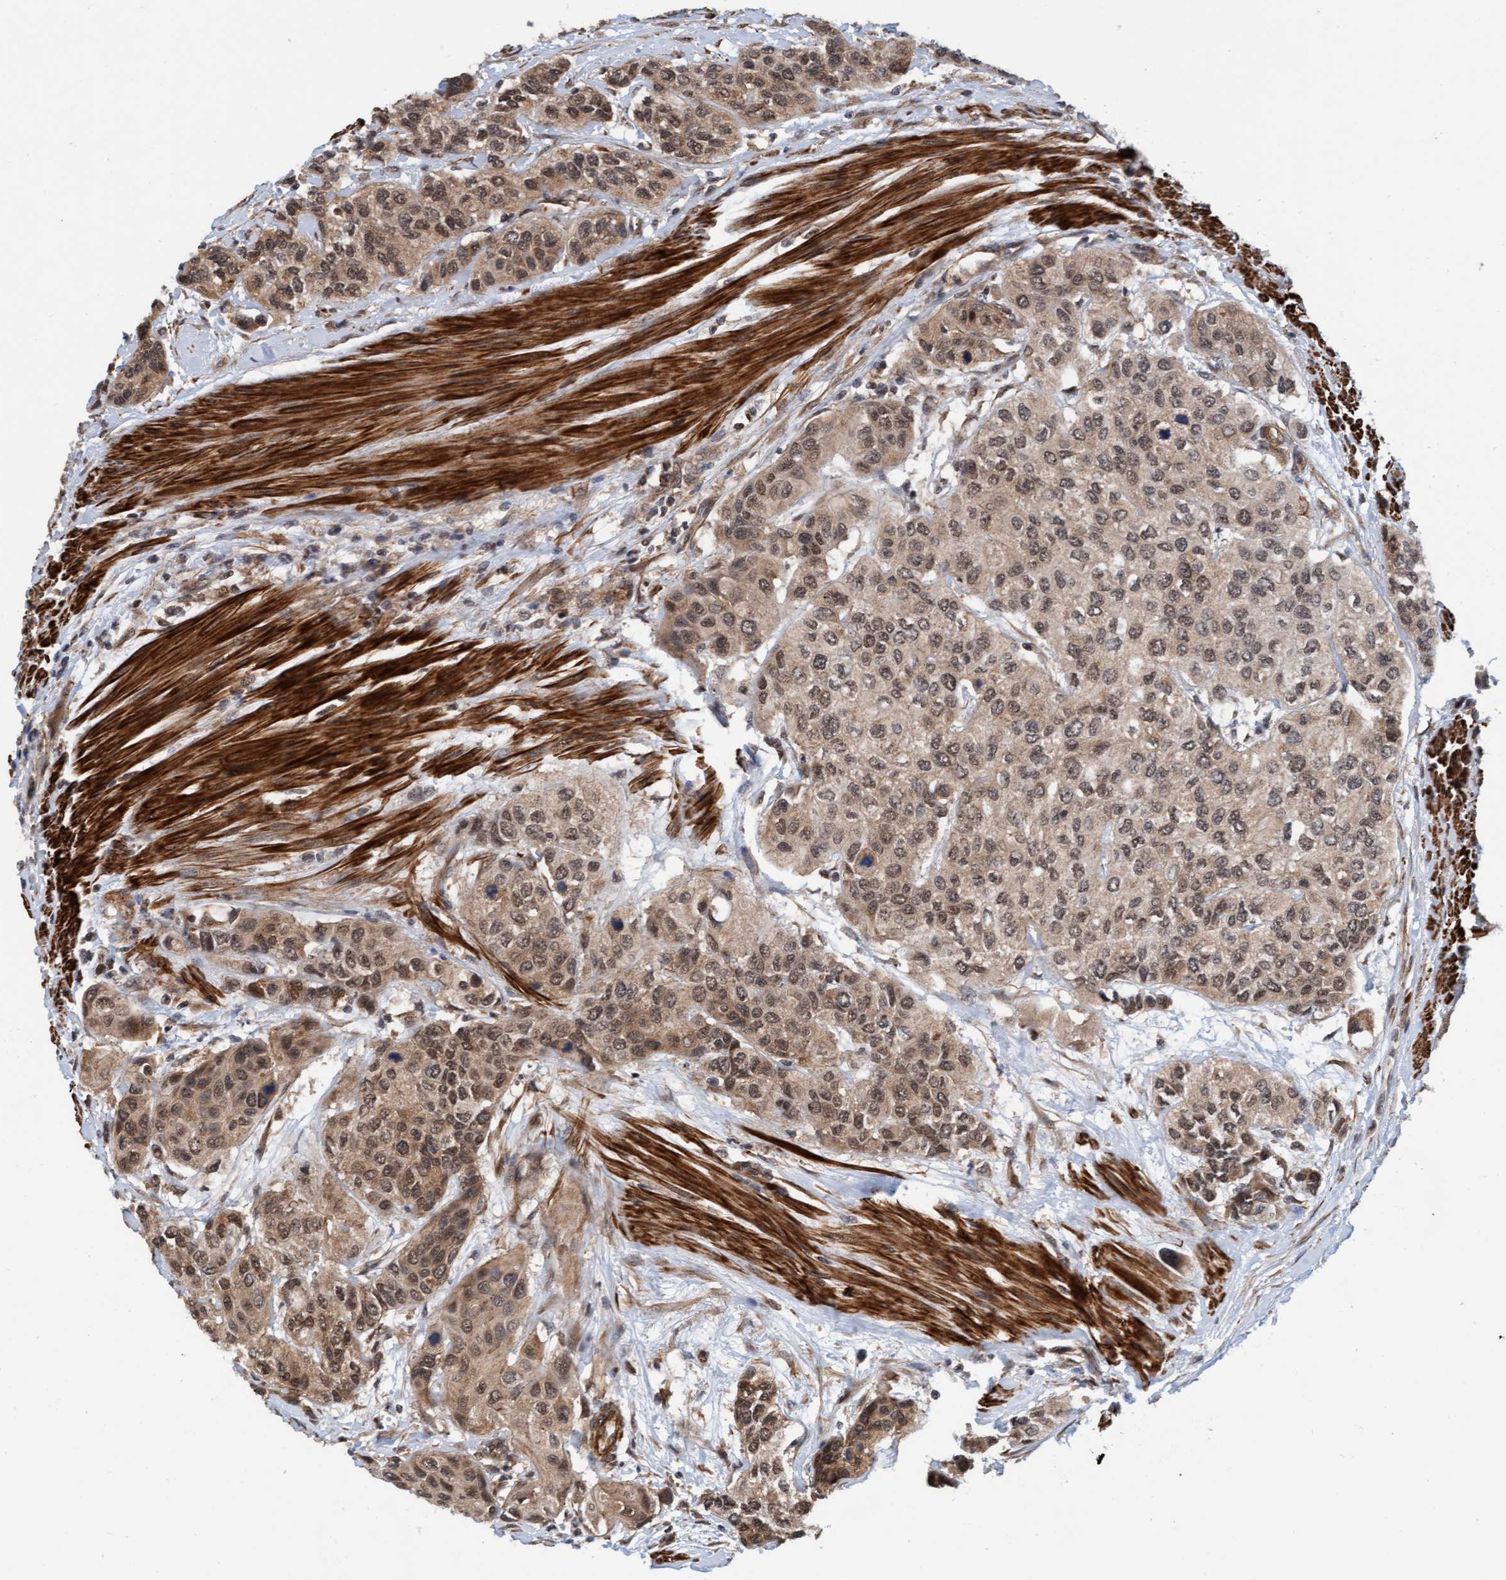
{"staining": {"intensity": "moderate", "quantity": "25%-75%", "location": "cytoplasmic/membranous,nuclear"}, "tissue": "urothelial cancer", "cell_type": "Tumor cells", "image_type": "cancer", "snomed": [{"axis": "morphology", "description": "Urothelial carcinoma, High grade"}, {"axis": "topography", "description": "Urinary bladder"}], "caption": "DAB (3,3'-diaminobenzidine) immunohistochemical staining of human high-grade urothelial carcinoma demonstrates moderate cytoplasmic/membranous and nuclear protein staining in approximately 25%-75% of tumor cells.", "gene": "STXBP4", "patient": {"sex": "female", "age": 56}}